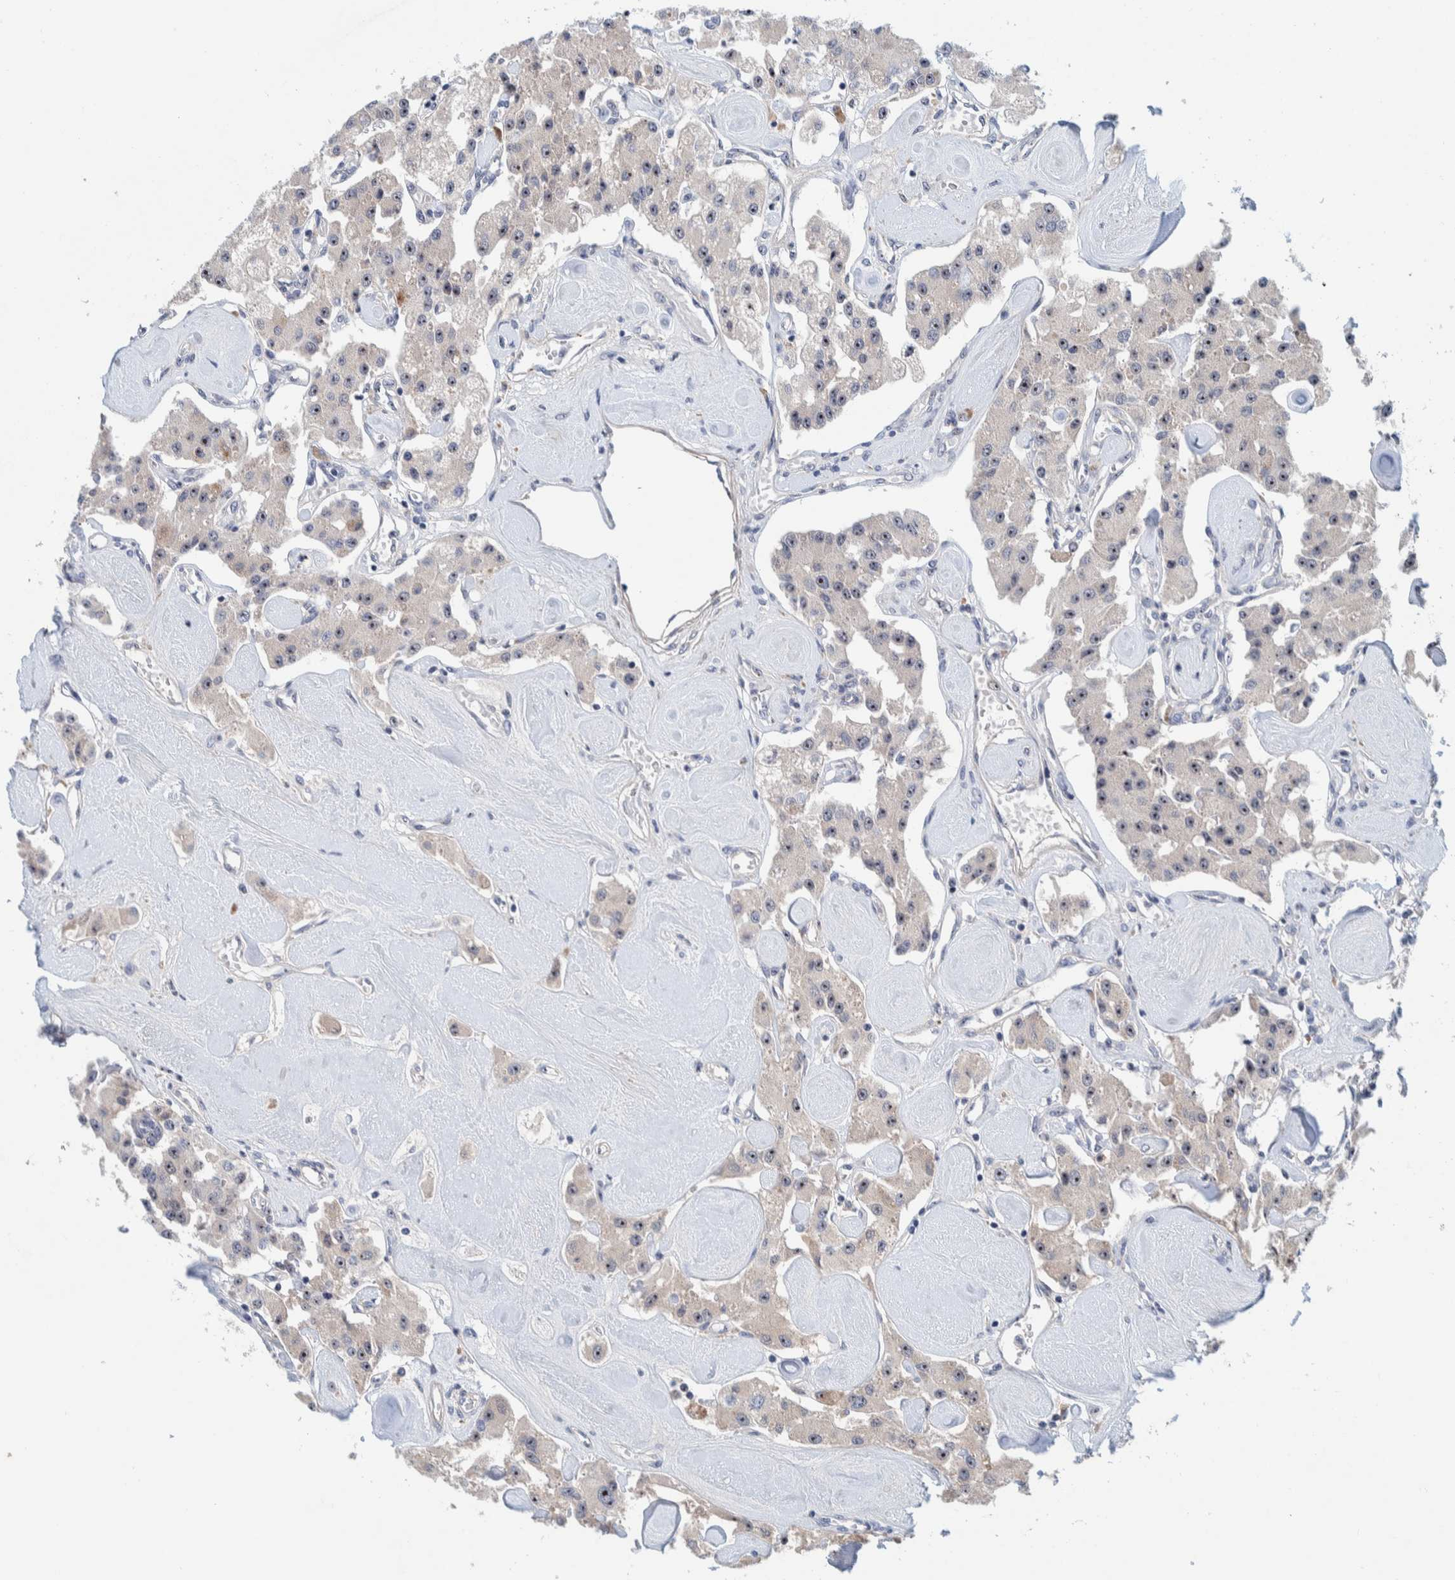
{"staining": {"intensity": "moderate", "quantity": ">75%", "location": "nuclear"}, "tissue": "carcinoid", "cell_type": "Tumor cells", "image_type": "cancer", "snomed": [{"axis": "morphology", "description": "Carcinoid, malignant, NOS"}, {"axis": "topography", "description": "Pancreas"}], "caption": "High-magnification brightfield microscopy of carcinoid (malignant) stained with DAB (brown) and counterstained with hematoxylin (blue). tumor cells exhibit moderate nuclear expression is appreciated in about>75% of cells.", "gene": "NOL11", "patient": {"sex": "male", "age": 41}}